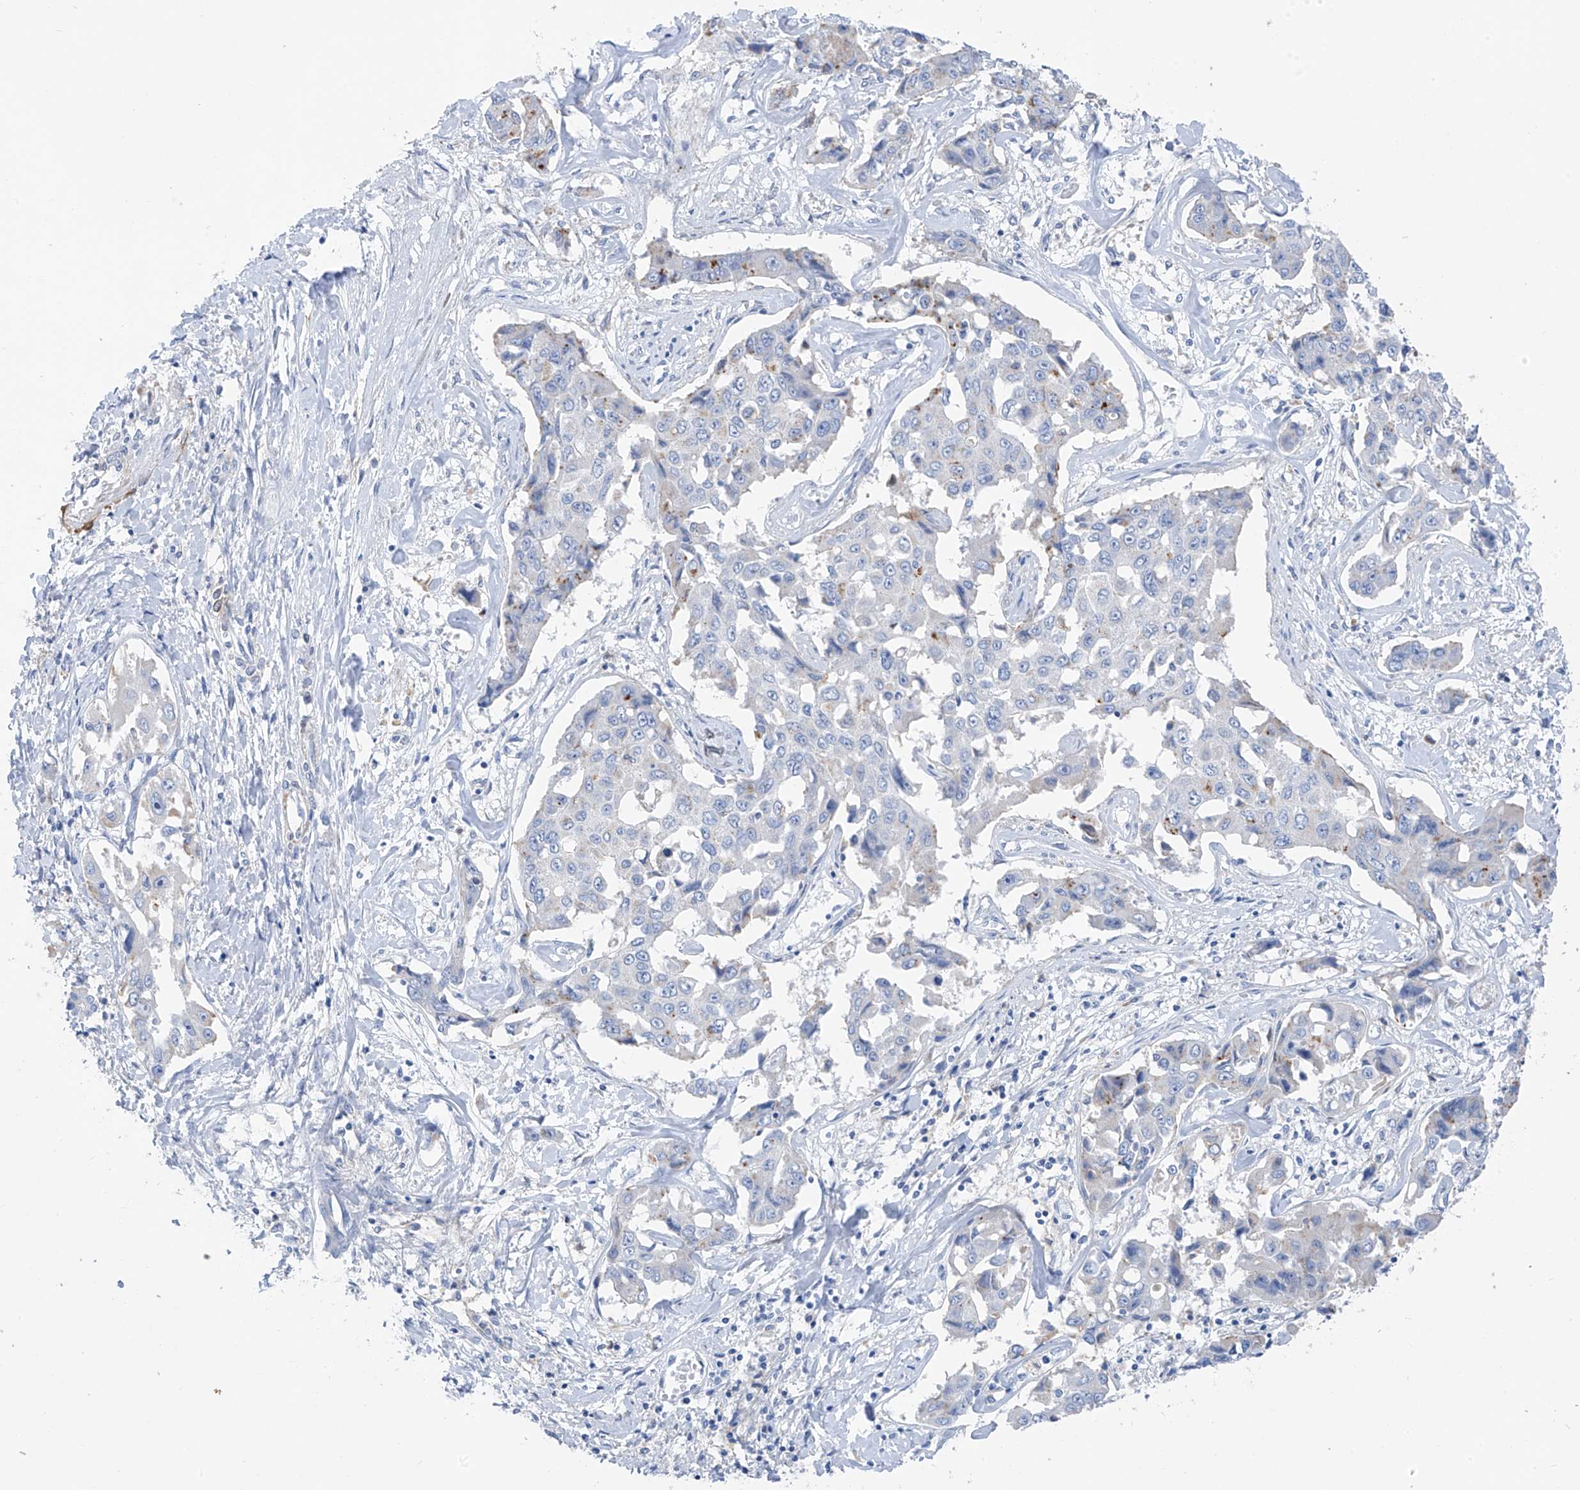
{"staining": {"intensity": "weak", "quantity": "<25%", "location": "cytoplasmic/membranous"}, "tissue": "liver cancer", "cell_type": "Tumor cells", "image_type": "cancer", "snomed": [{"axis": "morphology", "description": "Cholangiocarcinoma"}, {"axis": "topography", "description": "Liver"}], "caption": "Tumor cells are negative for brown protein staining in cholangiocarcinoma (liver). Brightfield microscopy of IHC stained with DAB (brown) and hematoxylin (blue), captured at high magnification.", "gene": "GLMP", "patient": {"sex": "male", "age": 59}}